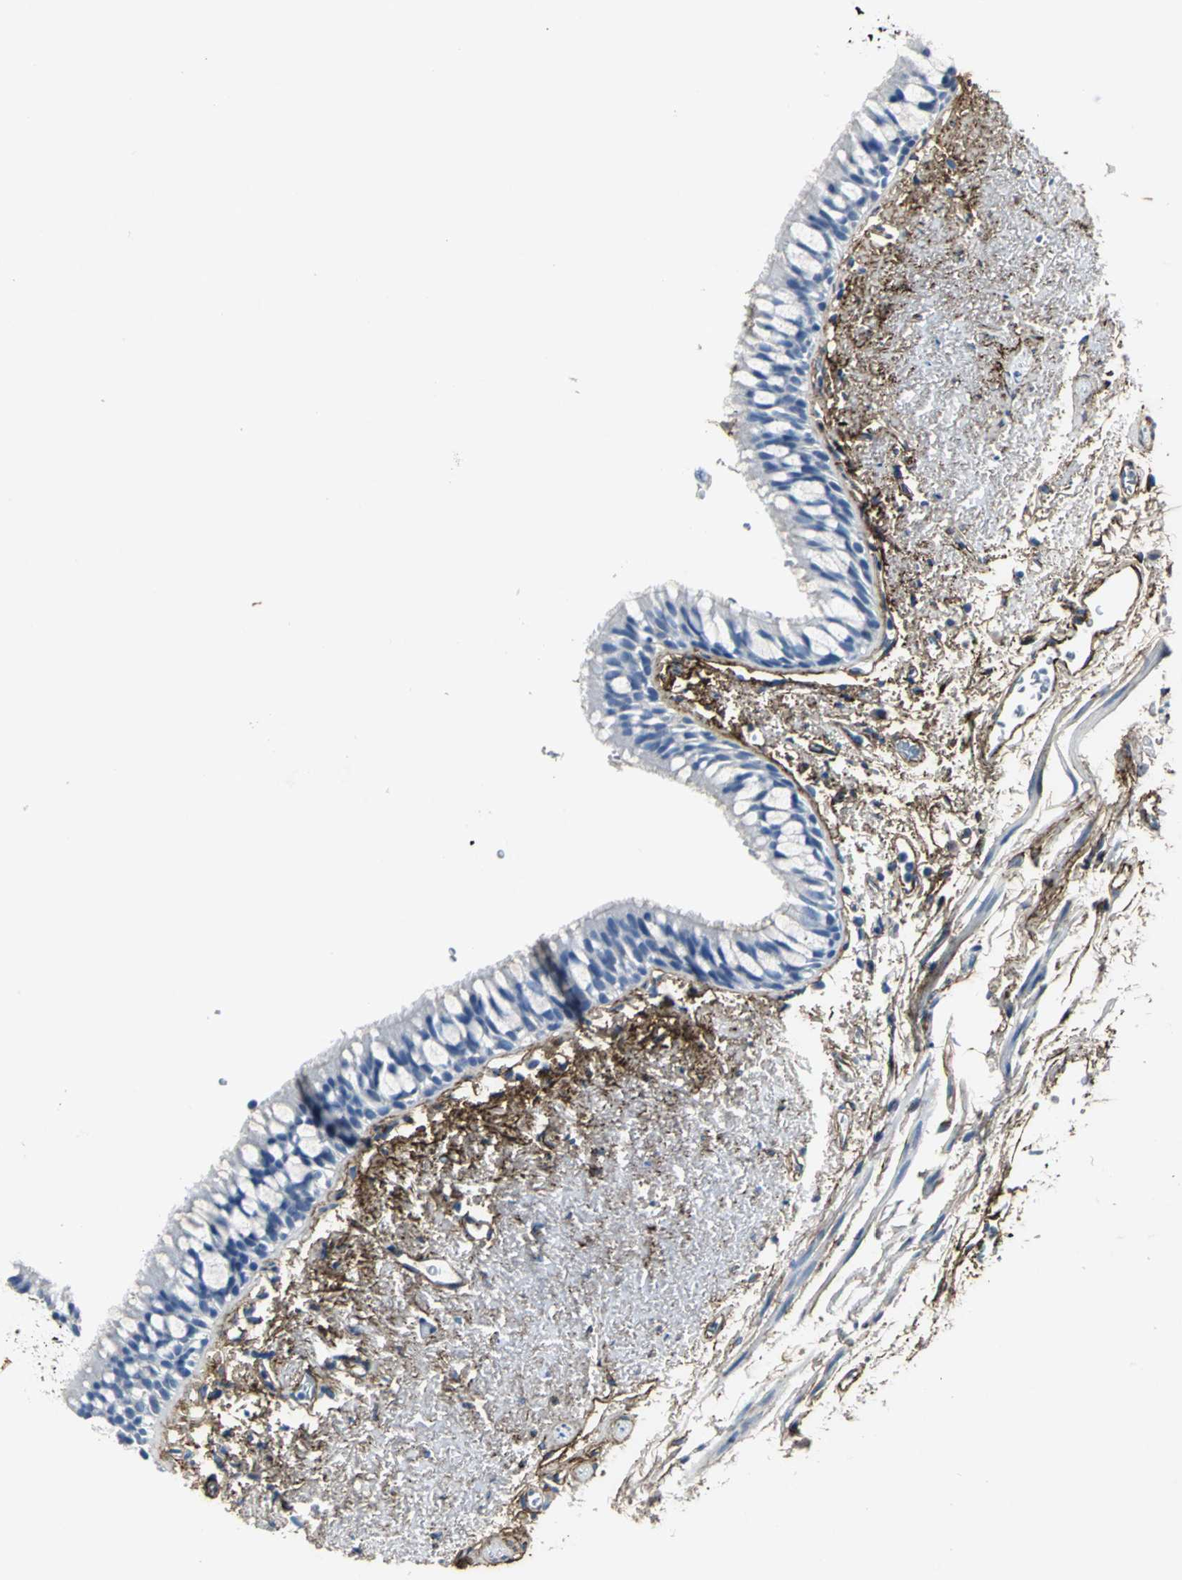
{"staining": {"intensity": "negative", "quantity": "none", "location": "none"}, "tissue": "bronchus", "cell_type": "Respiratory epithelial cells", "image_type": "normal", "snomed": [{"axis": "morphology", "description": "Normal tissue, NOS"}, {"axis": "topography", "description": "Bronchus"}], "caption": "Protein analysis of unremarkable bronchus exhibits no significant positivity in respiratory epithelial cells. (DAB (3,3'-diaminobenzidine) immunohistochemistry (IHC) with hematoxylin counter stain).", "gene": "EFNB3", "patient": {"sex": "female", "age": 73}}